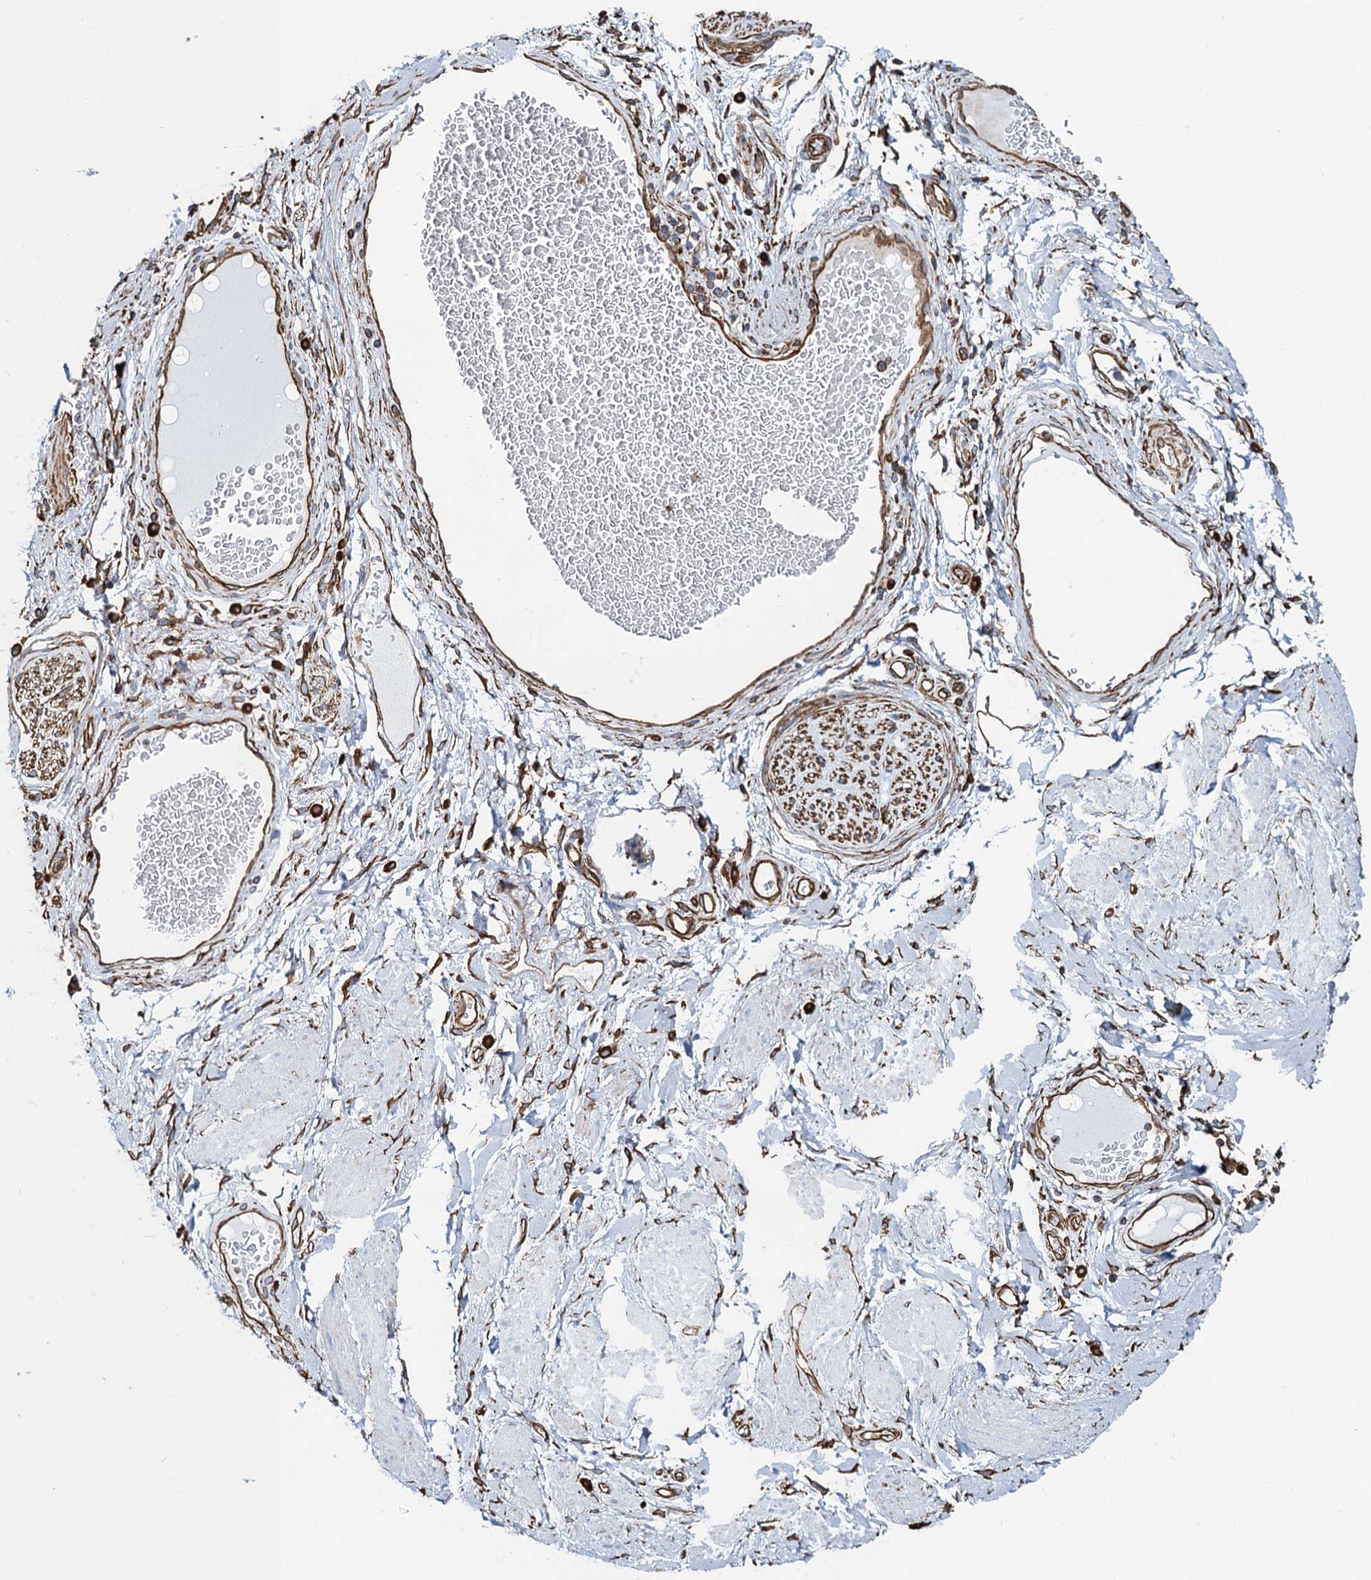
{"staining": {"intensity": "moderate", "quantity": ">75%", "location": "cytoplasmic/membranous"}, "tissue": "adipose tissue", "cell_type": "Adipocytes", "image_type": "normal", "snomed": [{"axis": "morphology", "description": "Normal tissue, NOS"}, {"axis": "morphology", "description": "Adenocarcinoma, NOS"}, {"axis": "topography", "description": "Rectum"}, {"axis": "topography", "description": "Vagina"}, {"axis": "topography", "description": "Peripheral nerve tissue"}], "caption": "High-magnification brightfield microscopy of benign adipose tissue stained with DAB (brown) and counterstained with hematoxylin (blue). adipocytes exhibit moderate cytoplasmic/membranous expression is seen in about>75% of cells. (DAB (3,3'-diaminobenzidine) IHC, brown staining for protein, blue staining for nuclei).", "gene": "PGM2", "patient": {"sex": "female", "age": 71}}